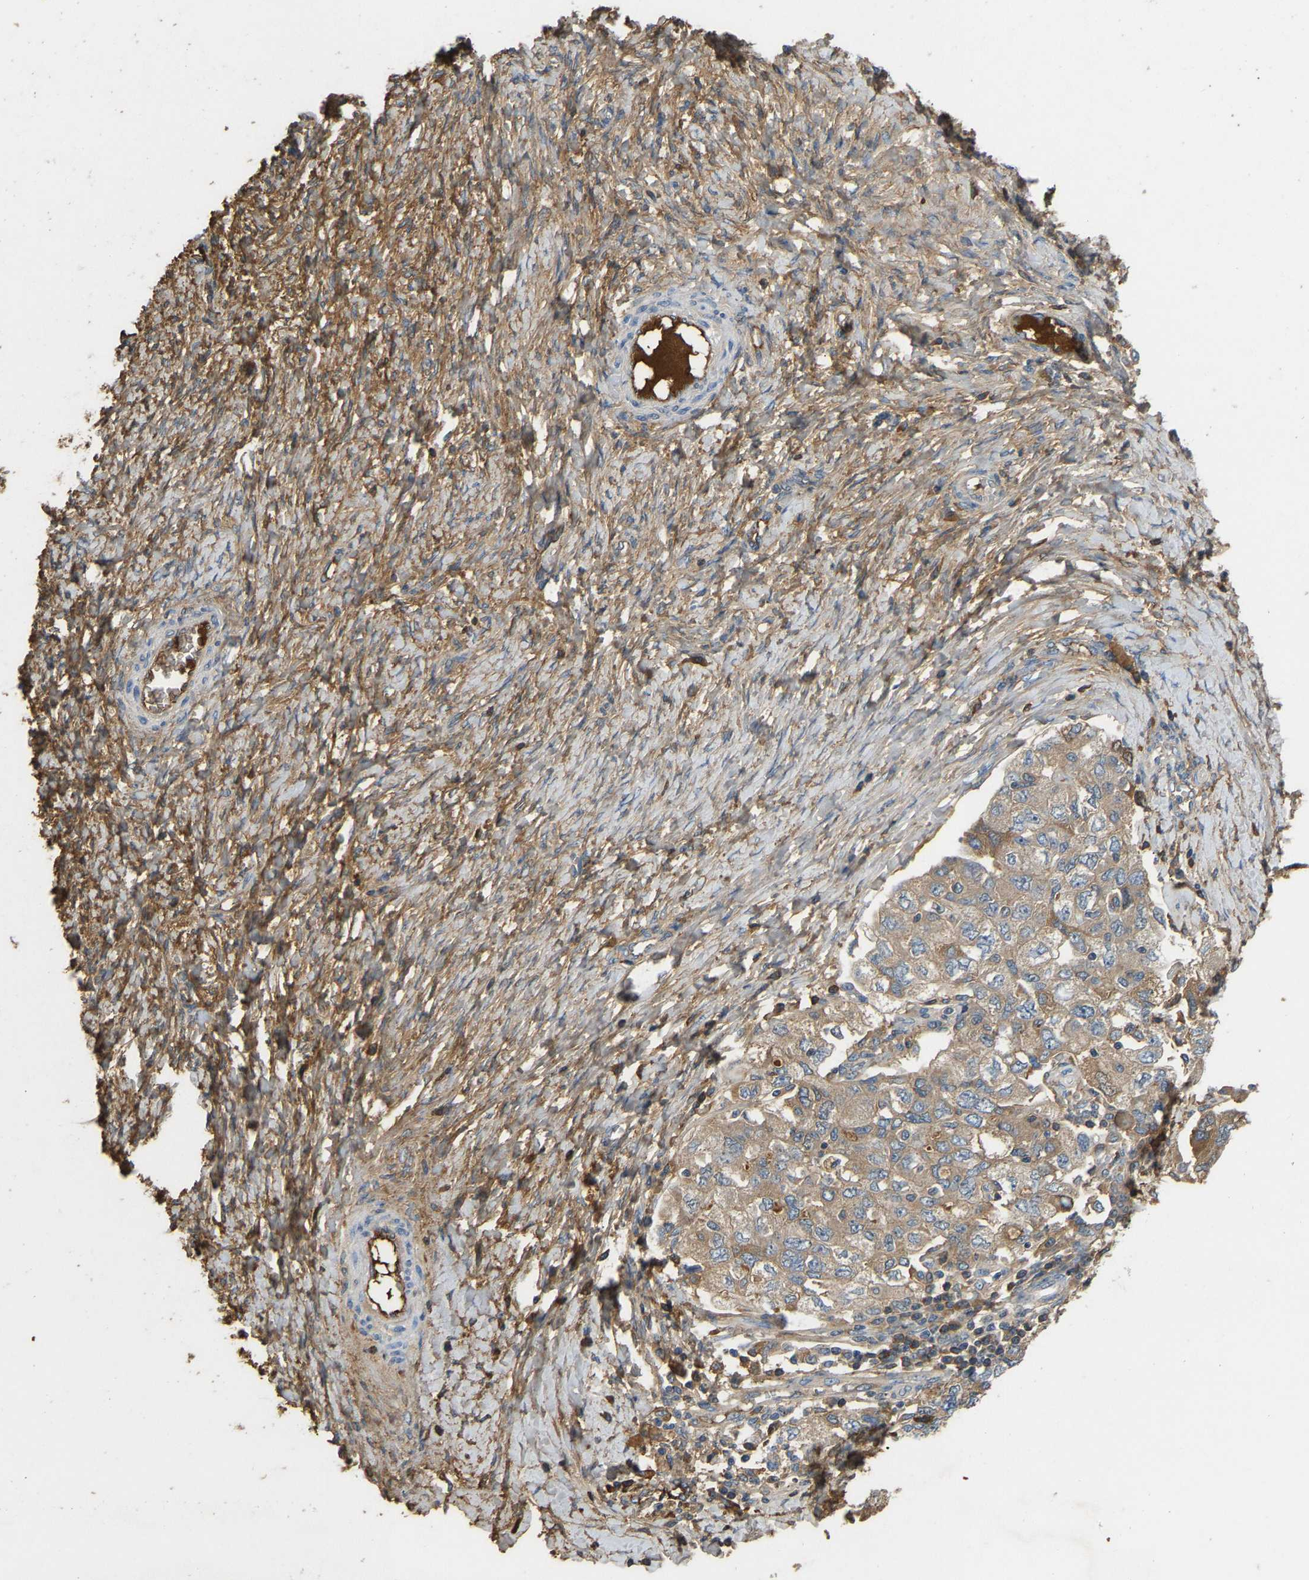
{"staining": {"intensity": "moderate", "quantity": ">75%", "location": "cytoplasmic/membranous"}, "tissue": "ovarian cancer", "cell_type": "Tumor cells", "image_type": "cancer", "snomed": [{"axis": "morphology", "description": "Carcinoma, NOS"}, {"axis": "morphology", "description": "Cystadenocarcinoma, serous, NOS"}, {"axis": "topography", "description": "Ovary"}], "caption": "An image showing moderate cytoplasmic/membranous positivity in about >75% of tumor cells in ovarian cancer (carcinoma), as visualized by brown immunohistochemical staining.", "gene": "STC1", "patient": {"sex": "female", "age": 69}}